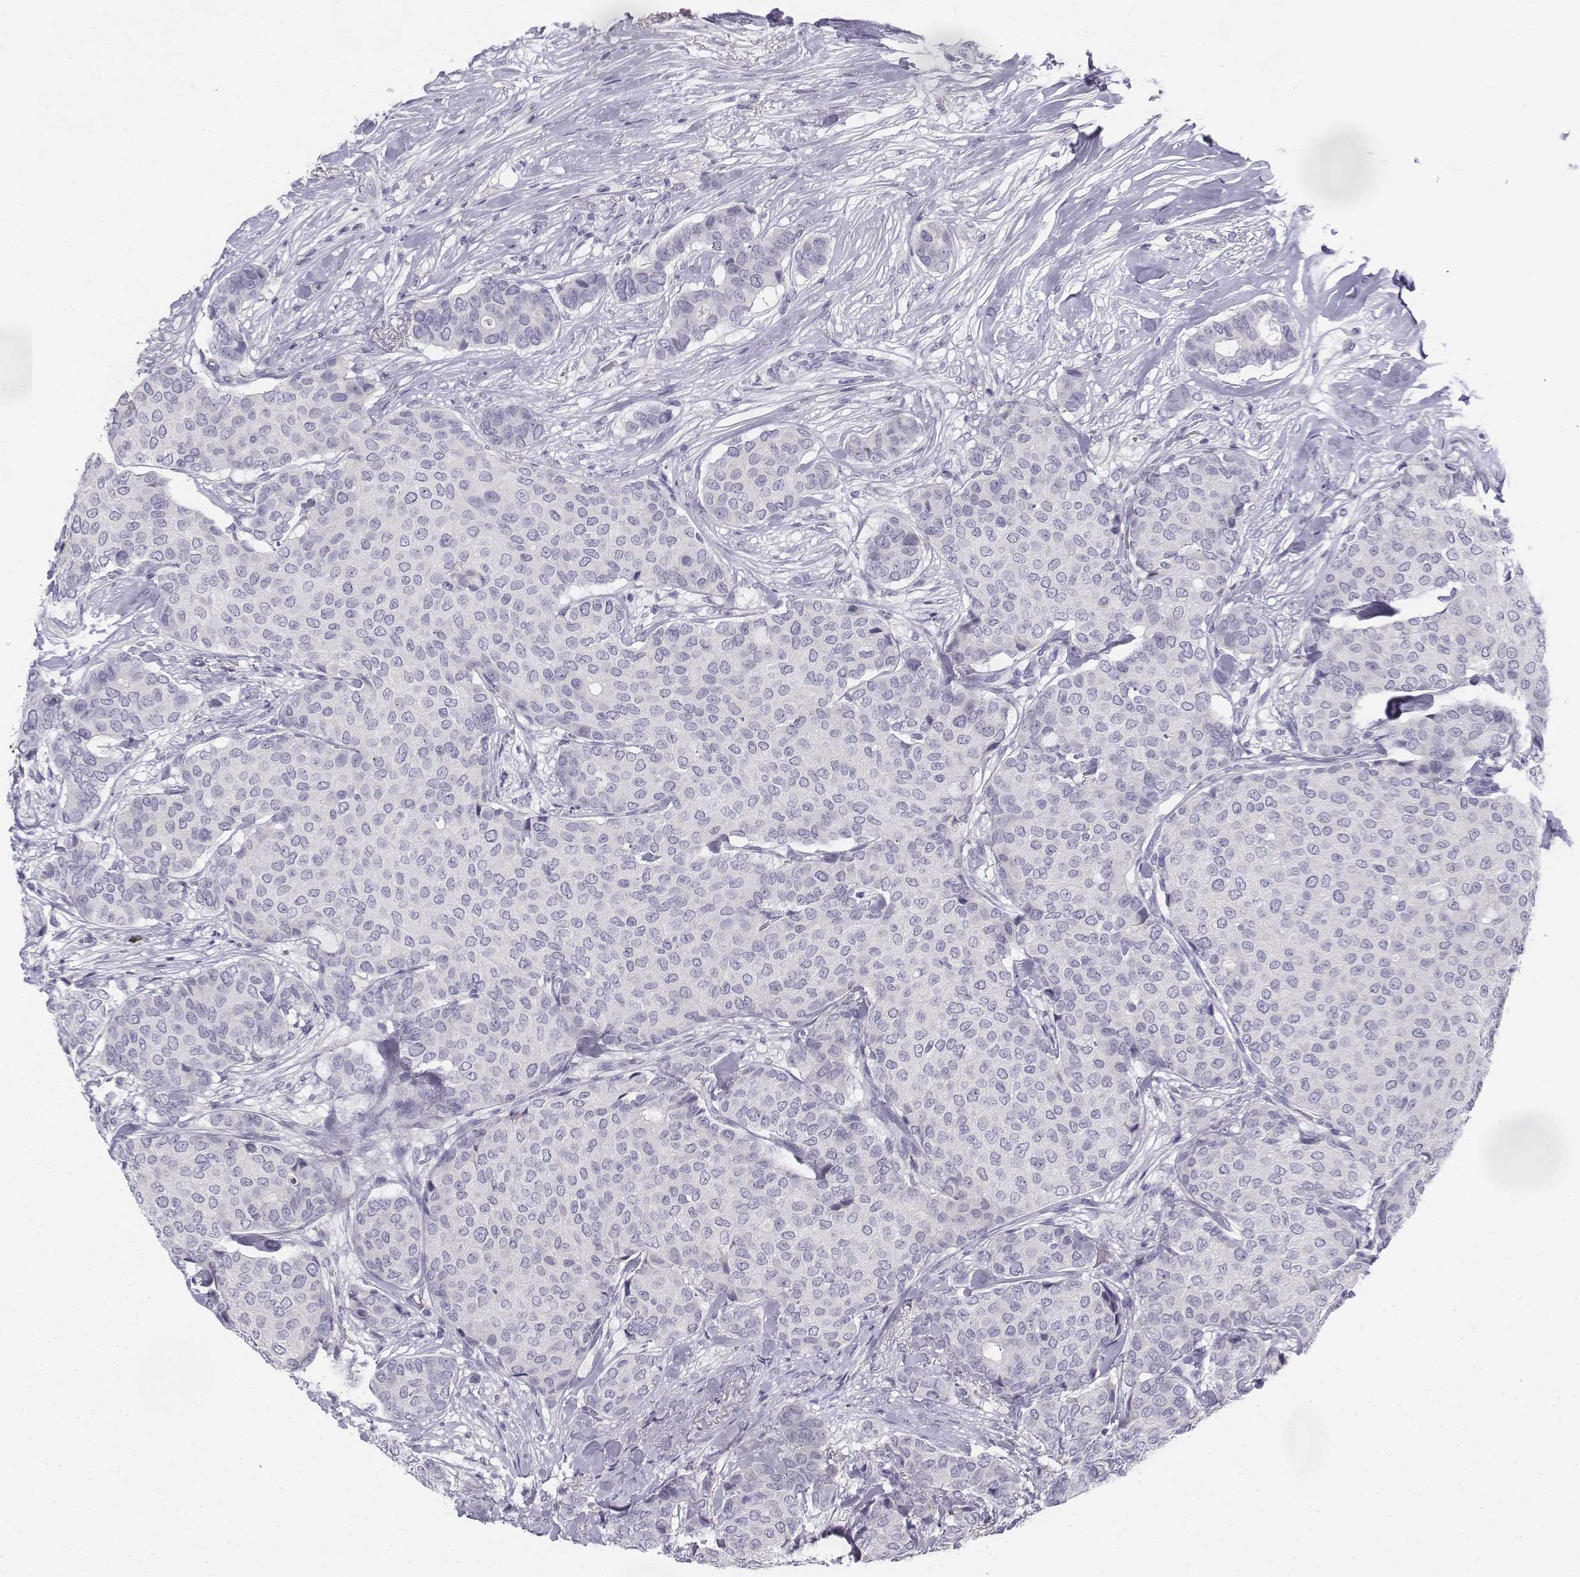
{"staining": {"intensity": "negative", "quantity": "none", "location": "none"}, "tissue": "breast cancer", "cell_type": "Tumor cells", "image_type": "cancer", "snomed": [{"axis": "morphology", "description": "Duct carcinoma"}, {"axis": "topography", "description": "Breast"}], "caption": "An IHC image of breast cancer (infiltrating ductal carcinoma) is shown. There is no staining in tumor cells of breast cancer (infiltrating ductal carcinoma). Brightfield microscopy of immunohistochemistry stained with DAB (brown) and hematoxylin (blue), captured at high magnification.", "gene": "TH", "patient": {"sex": "female", "age": 75}}